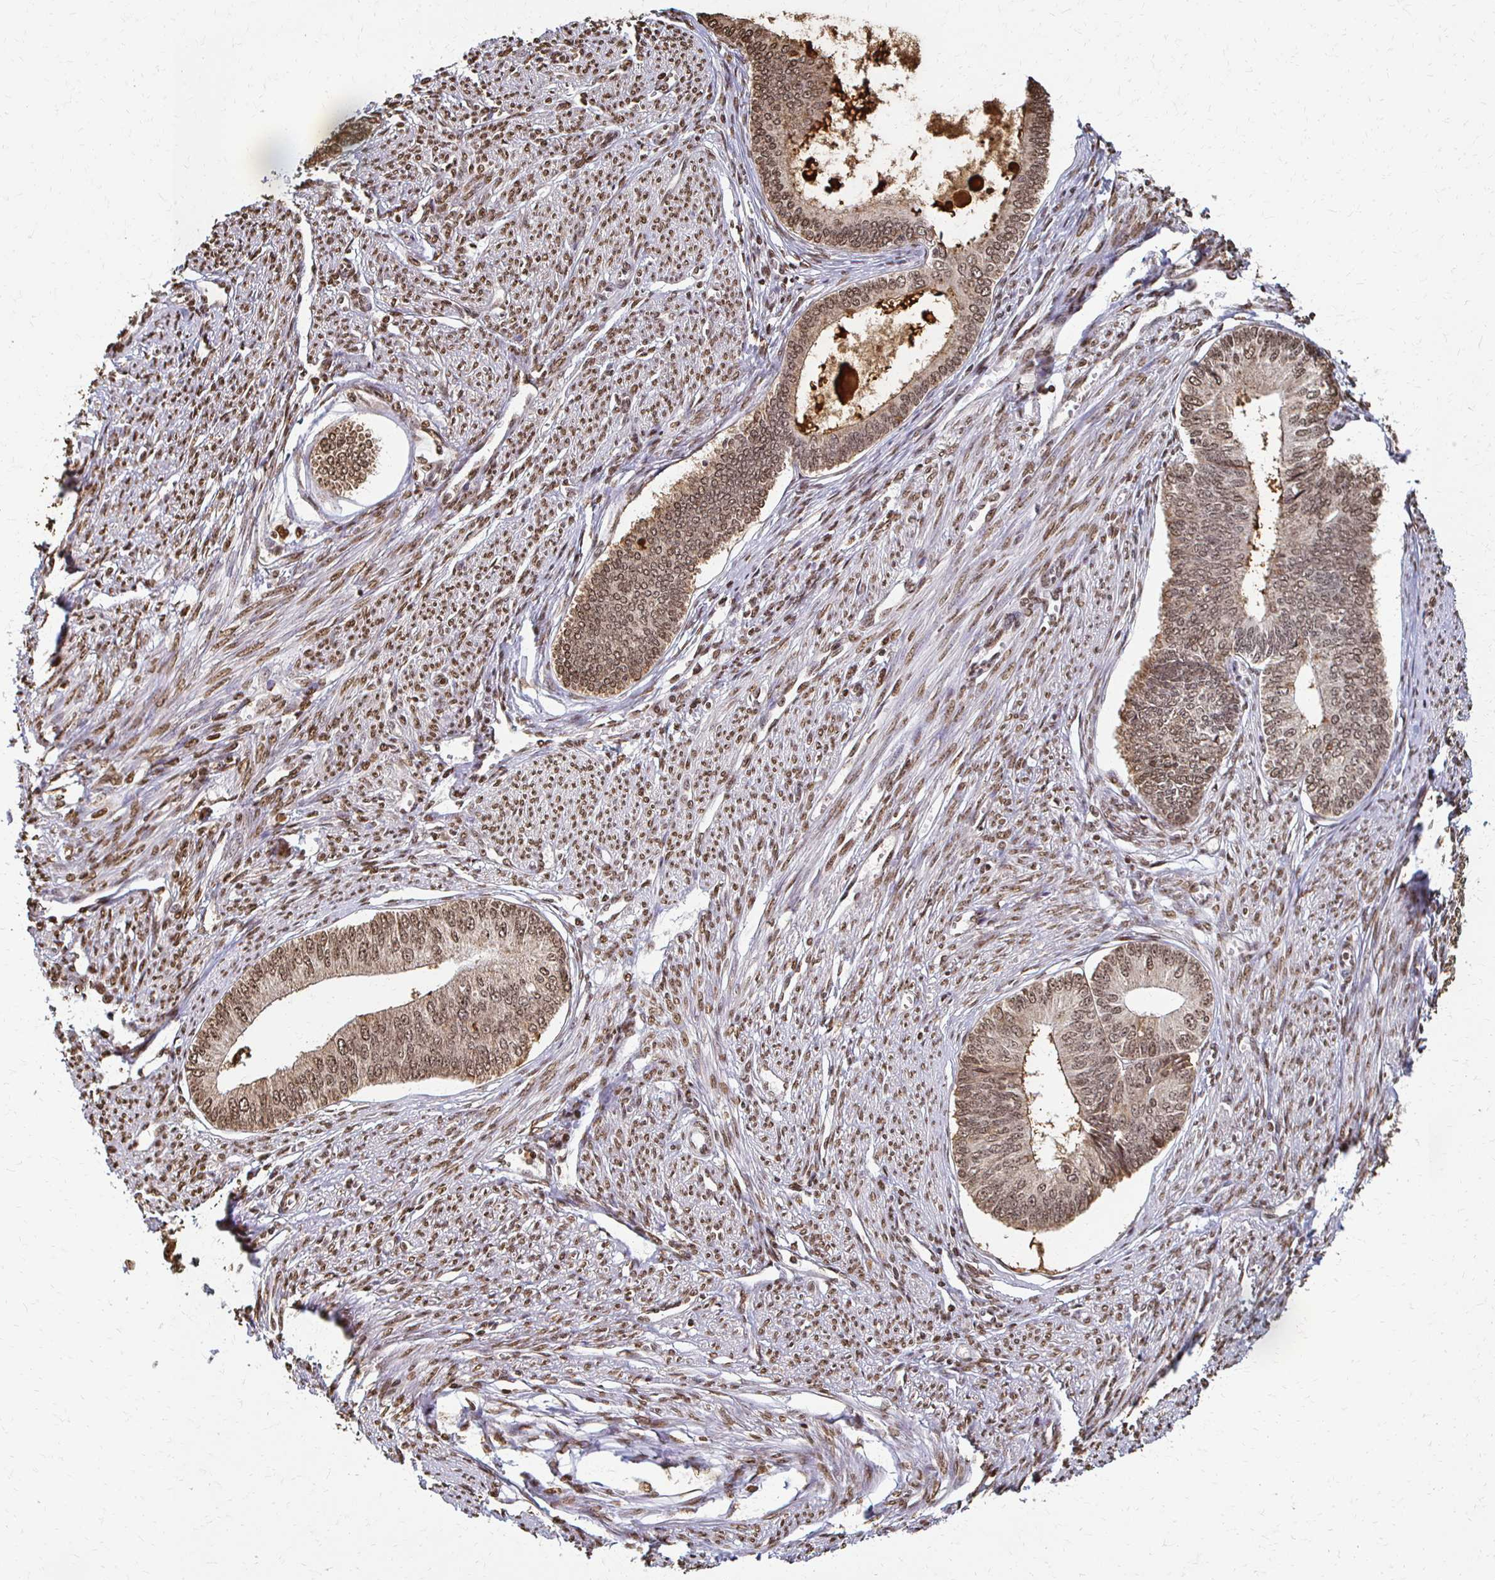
{"staining": {"intensity": "moderate", "quantity": ">75%", "location": "nuclear"}, "tissue": "endometrial cancer", "cell_type": "Tumor cells", "image_type": "cancer", "snomed": [{"axis": "morphology", "description": "Adenocarcinoma, NOS"}, {"axis": "topography", "description": "Endometrium"}], "caption": "Immunohistochemistry (DAB) staining of human adenocarcinoma (endometrial) shows moderate nuclear protein staining in approximately >75% of tumor cells. (DAB (3,3'-diaminobenzidine) IHC, brown staining for protein, blue staining for nuclei).", "gene": "HOXA9", "patient": {"sex": "female", "age": 68}}